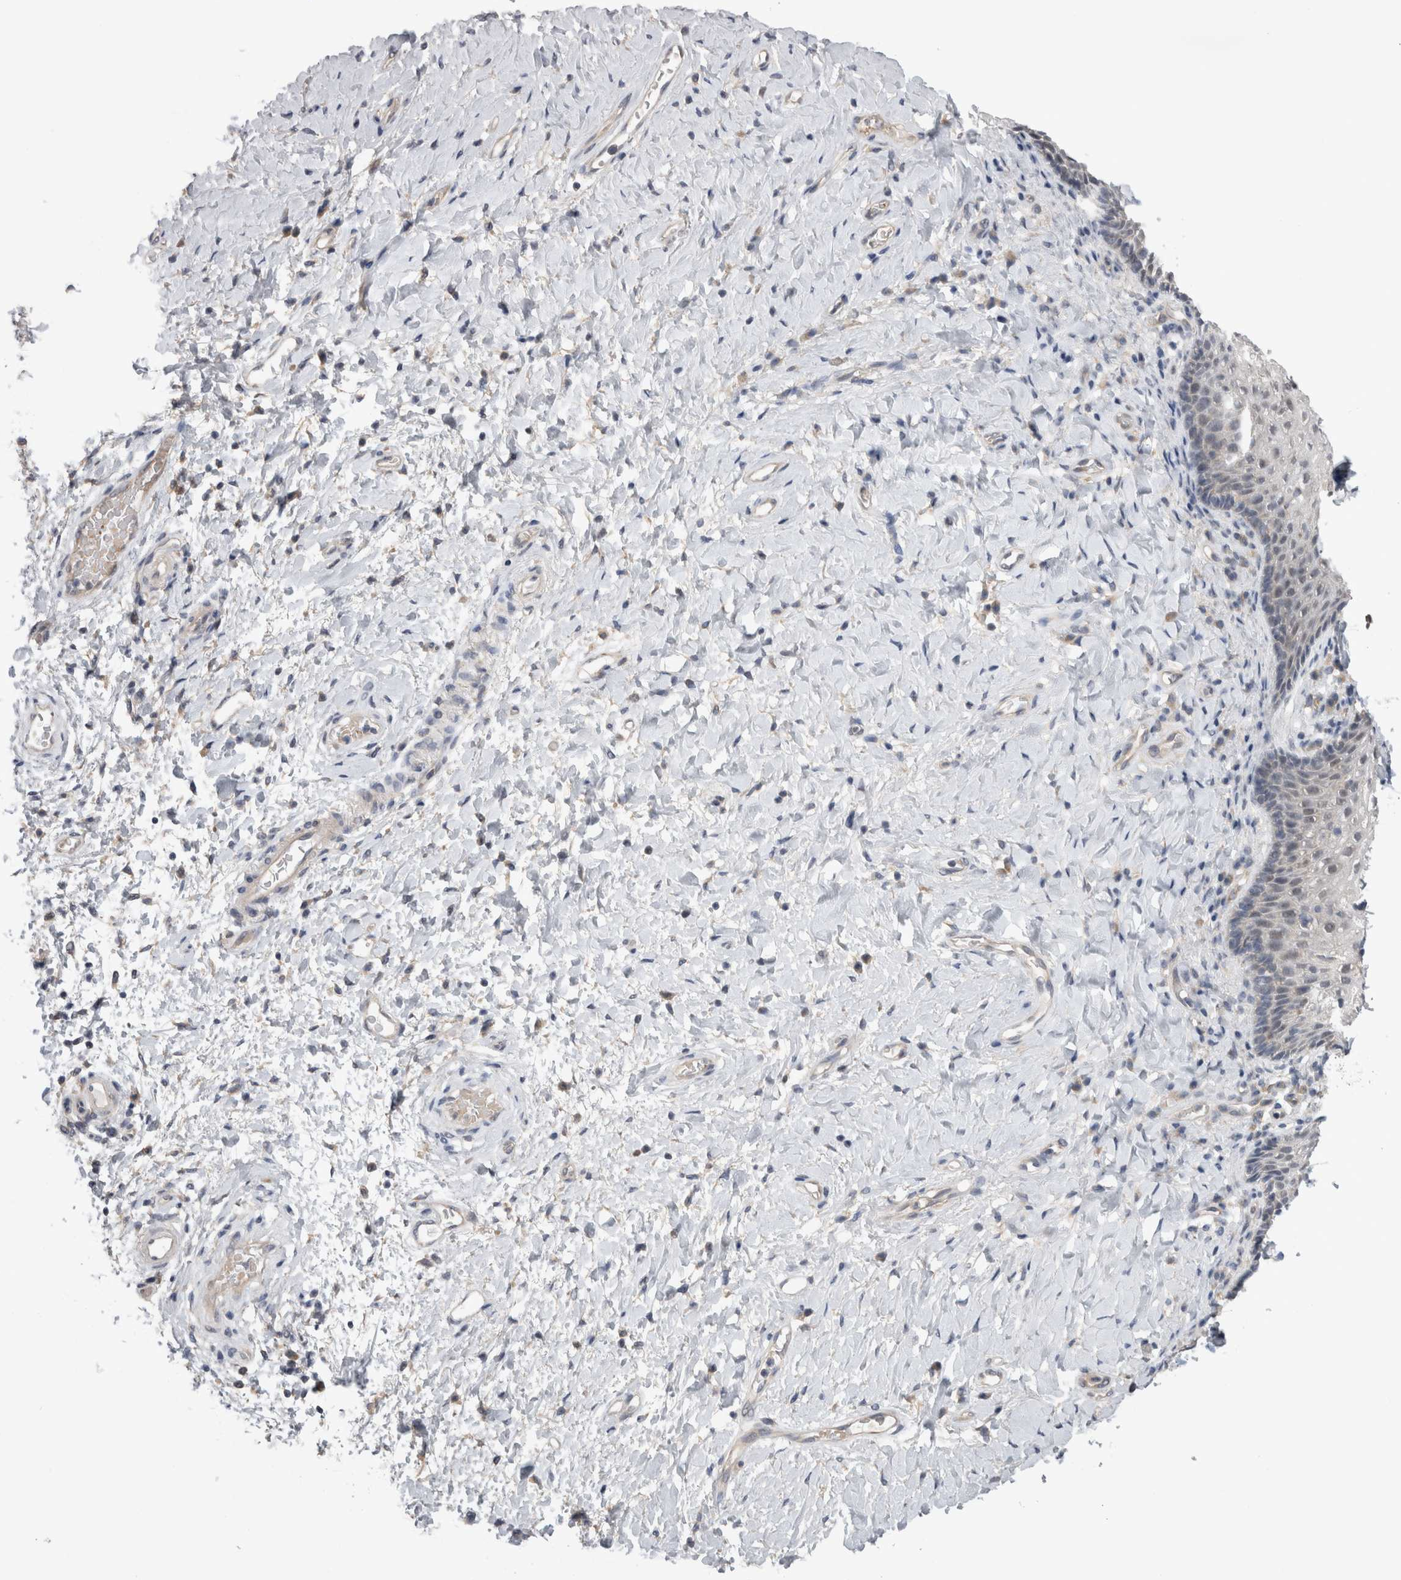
{"staining": {"intensity": "negative", "quantity": "none", "location": "none"}, "tissue": "vagina", "cell_type": "Squamous epithelial cells", "image_type": "normal", "snomed": [{"axis": "morphology", "description": "Normal tissue, NOS"}, {"axis": "topography", "description": "Vagina"}], "caption": "A photomicrograph of vagina stained for a protein reveals no brown staining in squamous epithelial cells. (Brightfield microscopy of DAB immunohistochemistry (IHC) at high magnification).", "gene": "ARHGAP29", "patient": {"sex": "female", "age": 60}}